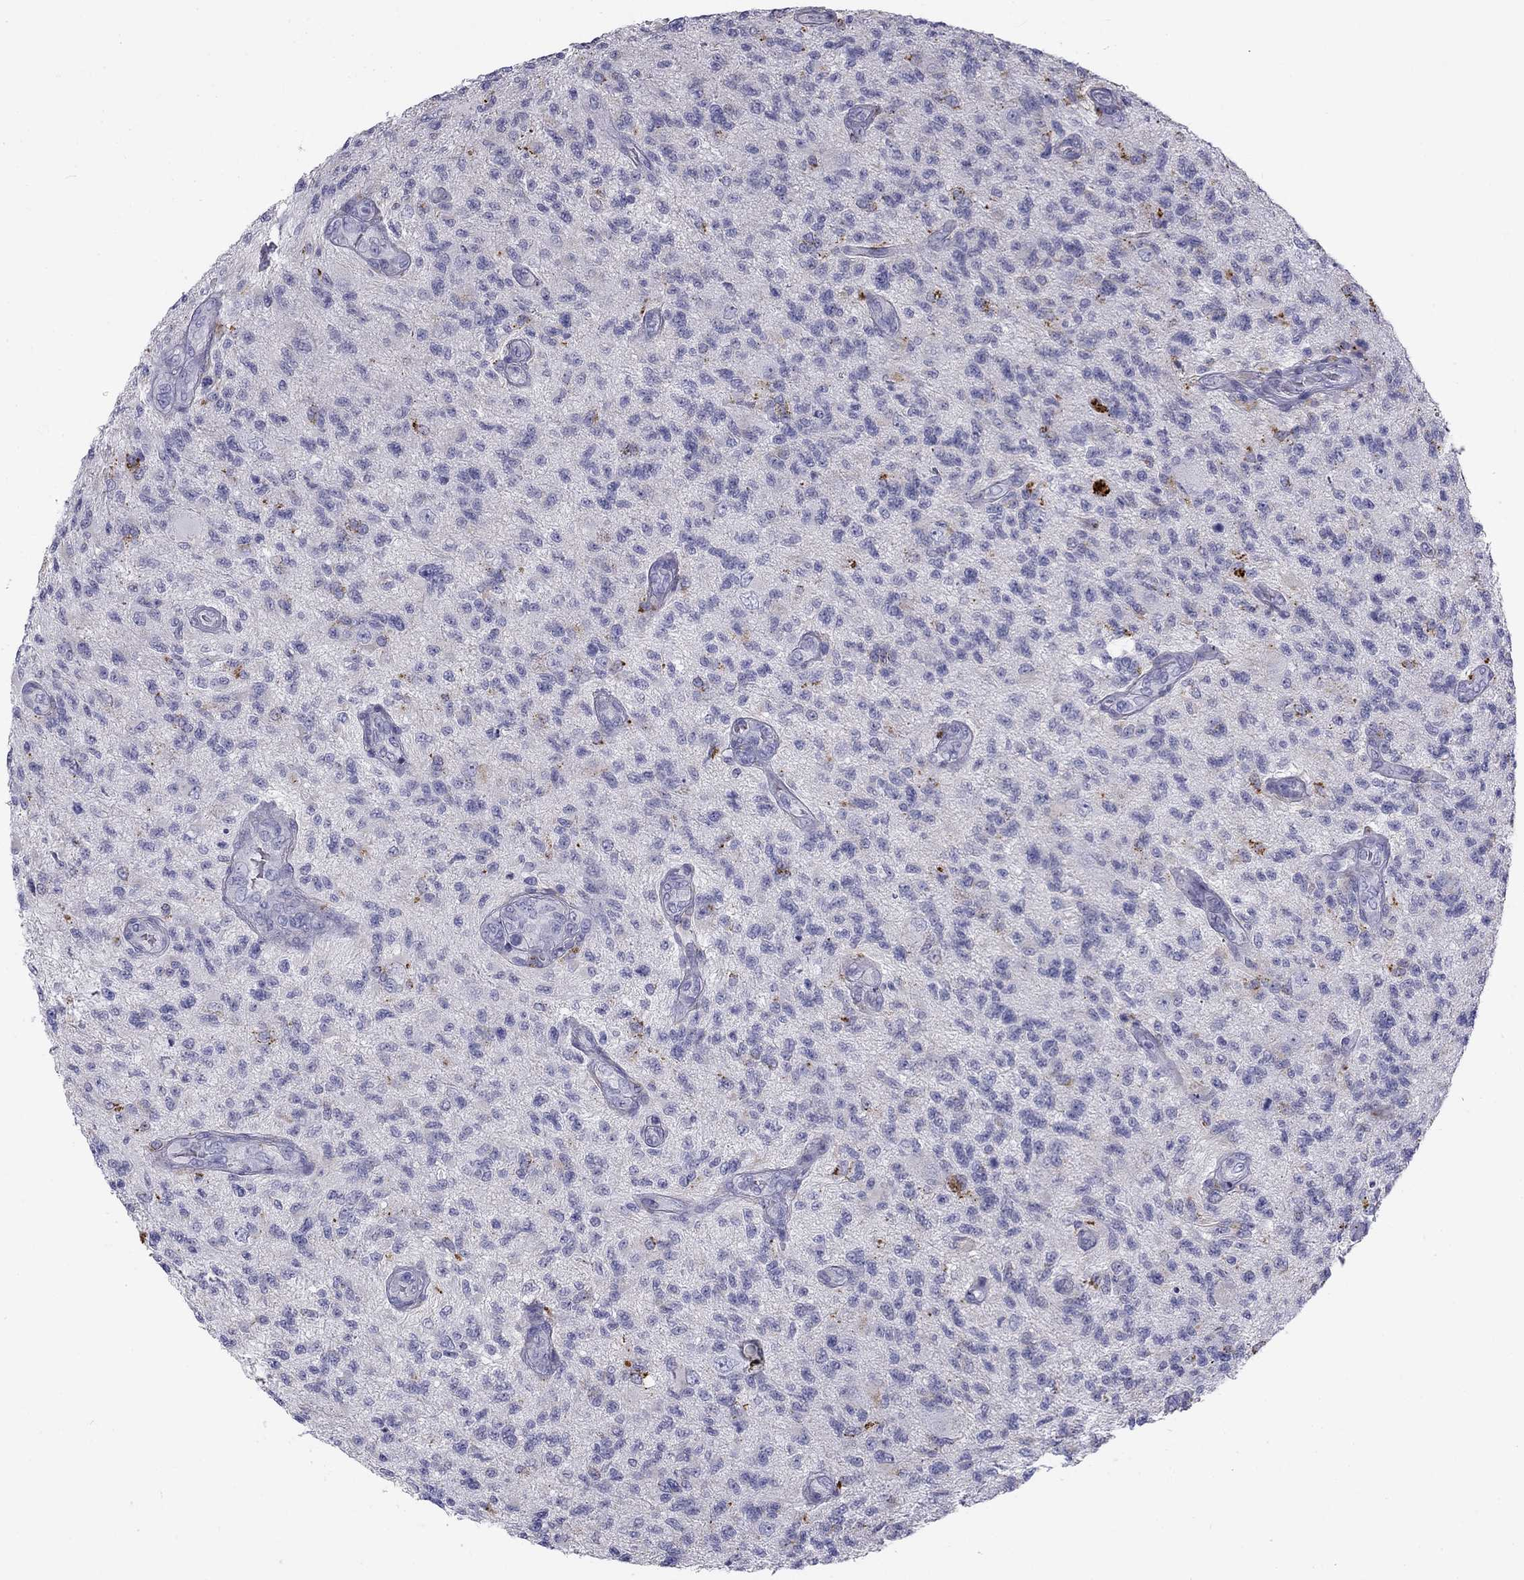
{"staining": {"intensity": "negative", "quantity": "none", "location": "none"}, "tissue": "glioma", "cell_type": "Tumor cells", "image_type": "cancer", "snomed": [{"axis": "morphology", "description": "Glioma, malignant, High grade"}, {"axis": "topography", "description": "Brain"}], "caption": "This is an immunohistochemistry (IHC) image of human high-grade glioma (malignant). There is no staining in tumor cells.", "gene": "CLPSL2", "patient": {"sex": "male", "age": 56}}